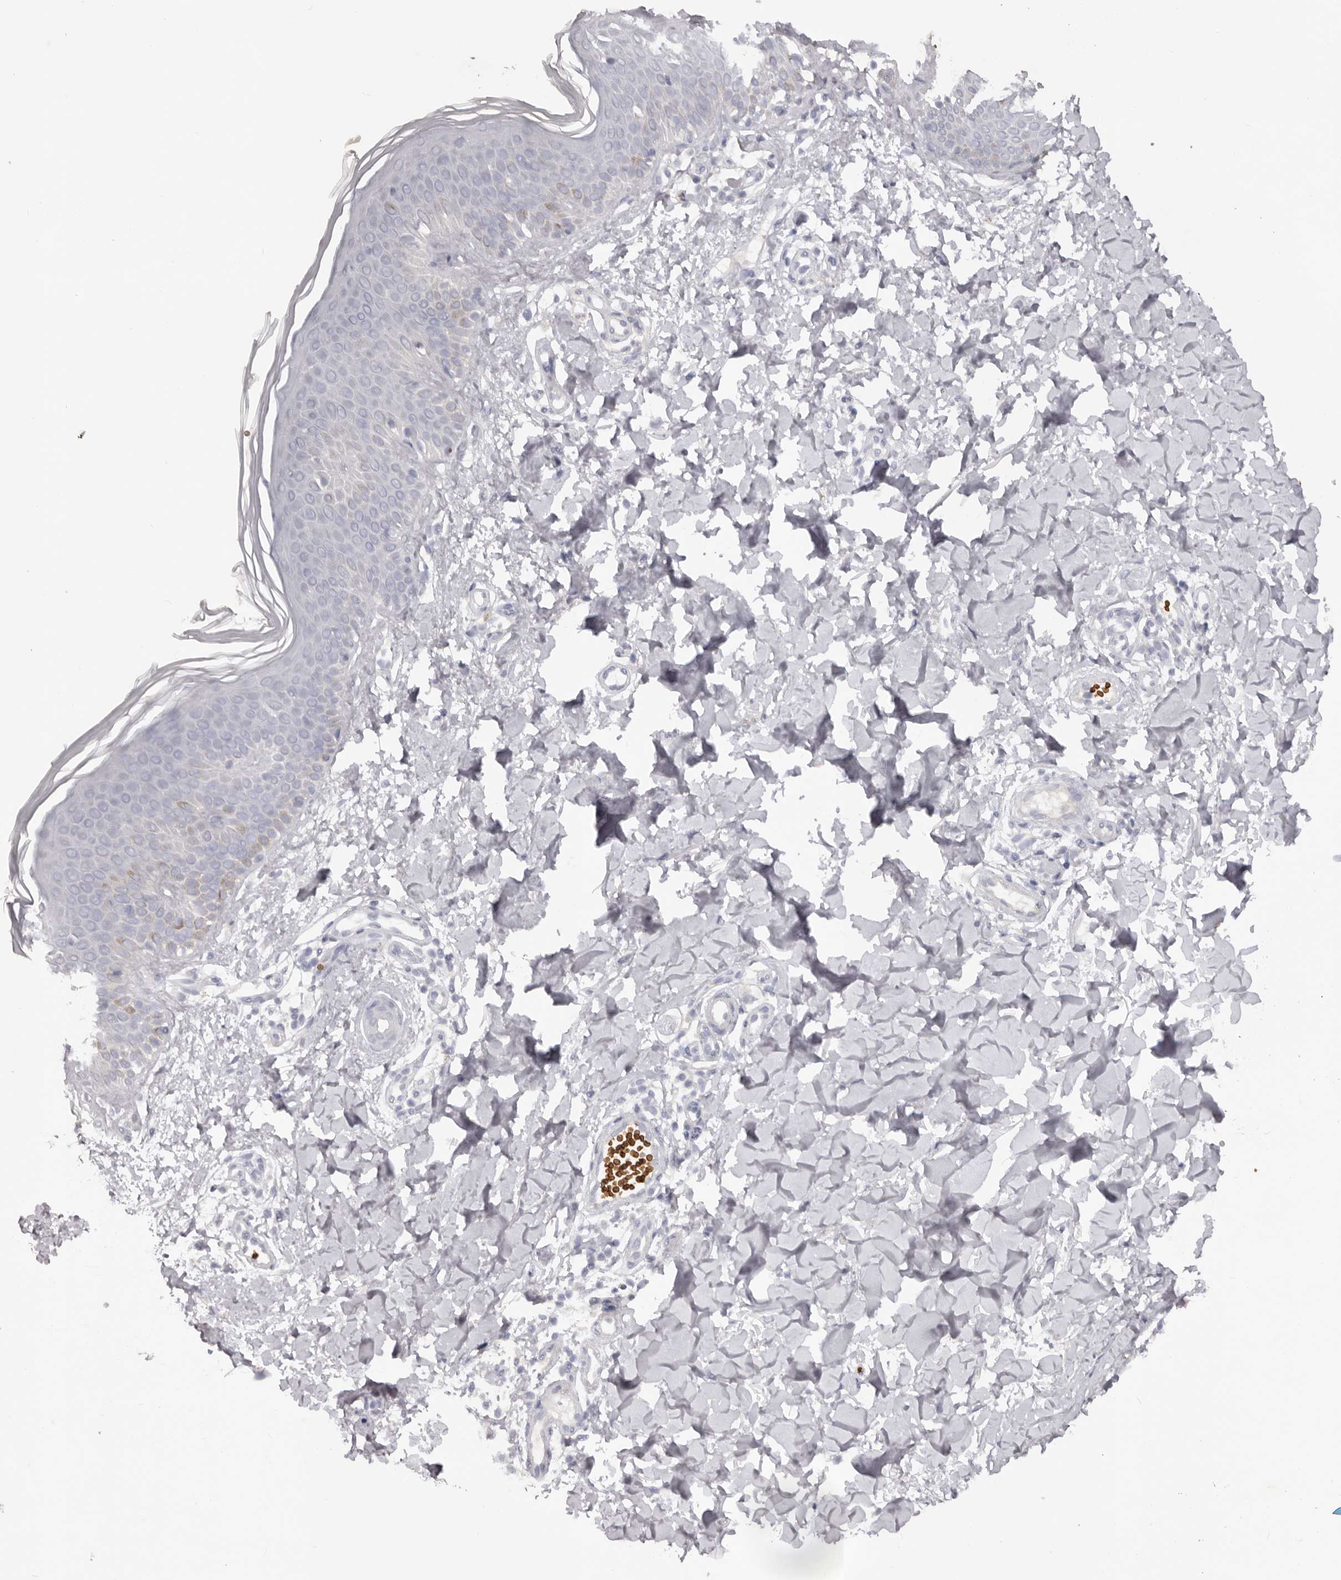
{"staining": {"intensity": "negative", "quantity": "none", "location": "none"}, "tissue": "skin", "cell_type": "Fibroblasts", "image_type": "normal", "snomed": [{"axis": "morphology", "description": "Normal tissue, NOS"}, {"axis": "topography", "description": "Skin"}], "caption": "This is a histopathology image of IHC staining of benign skin, which shows no positivity in fibroblasts.", "gene": "TNR", "patient": {"sex": "male", "age": 37}}